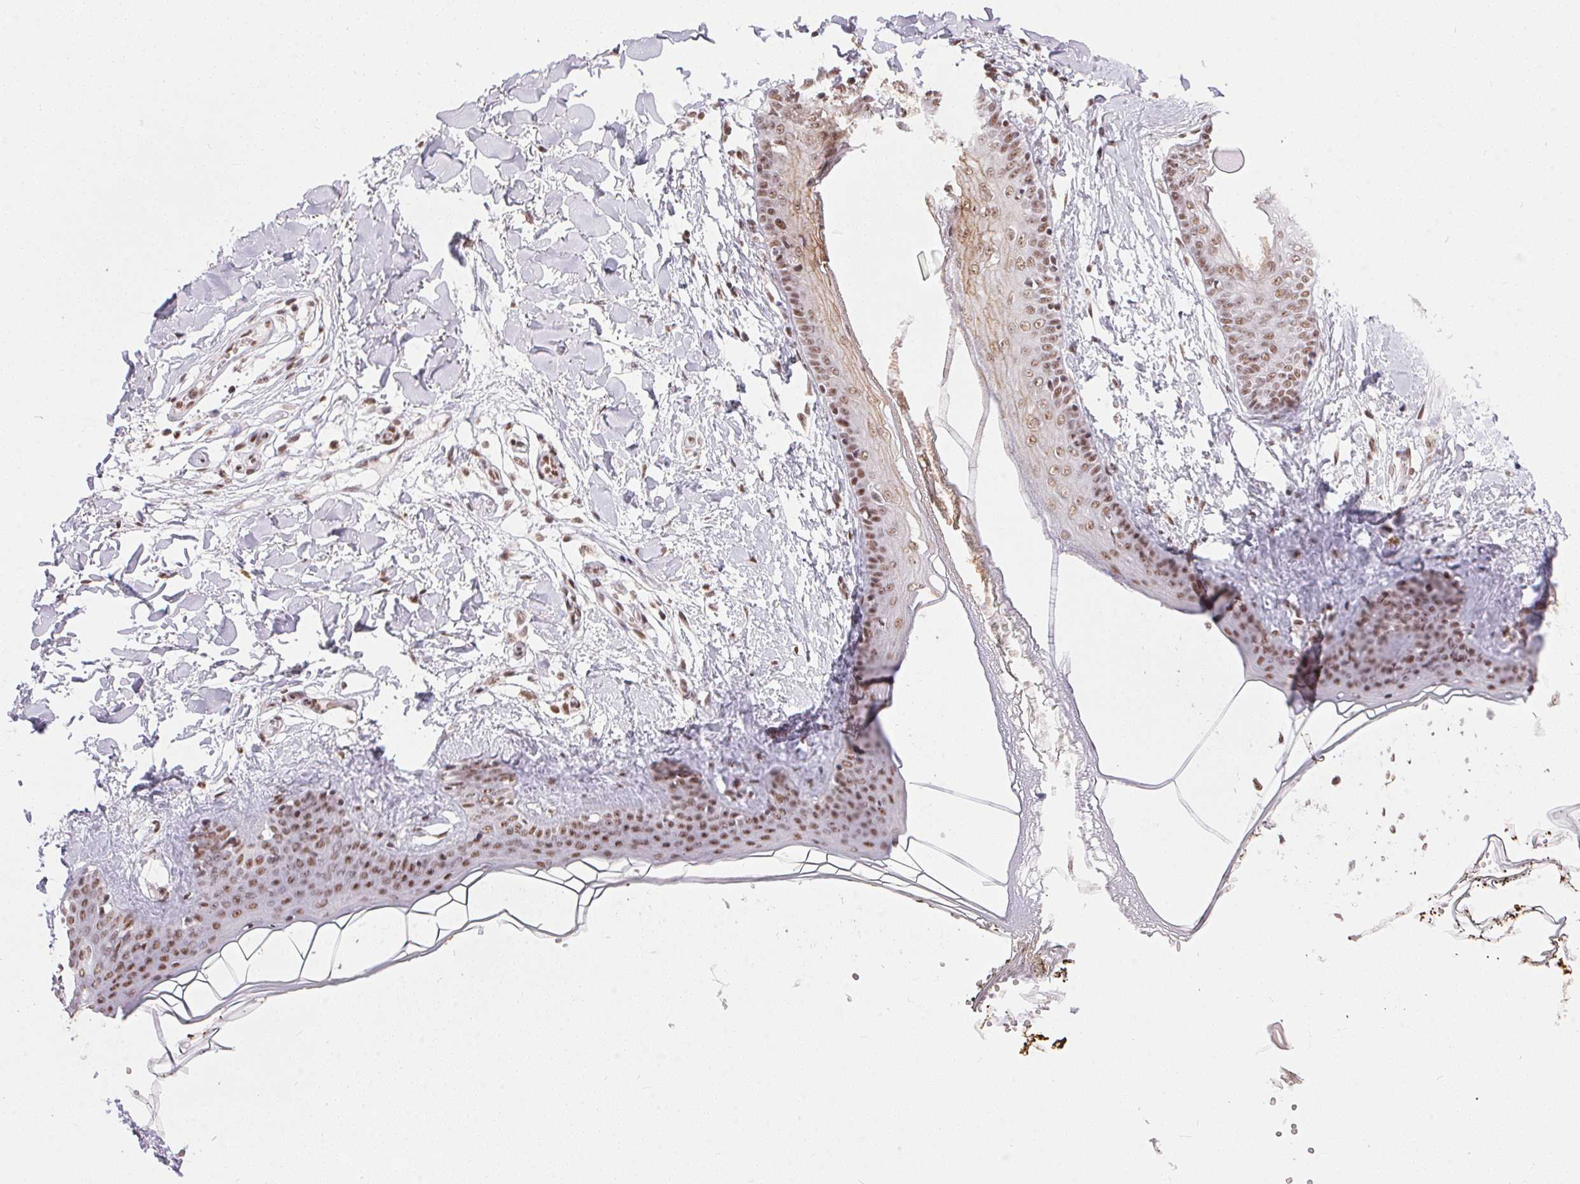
{"staining": {"intensity": "moderate", "quantity": ">75%", "location": "nuclear"}, "tissue": "skin", "cell_type": "Fibroblasts", "image_type": "normal", "snomed": [{"axis": "morphology", "description": "Normal tissue, NOS"}, {"axis": "topography", "description": "Skin"}], "caption": "Human skin stained for a protein (brown) exhibits moderate nuclear positive staining in about >75% of fibroblasts.", "gene": "NFE2L1", "patient": {"sex": "female", "age": 34}}